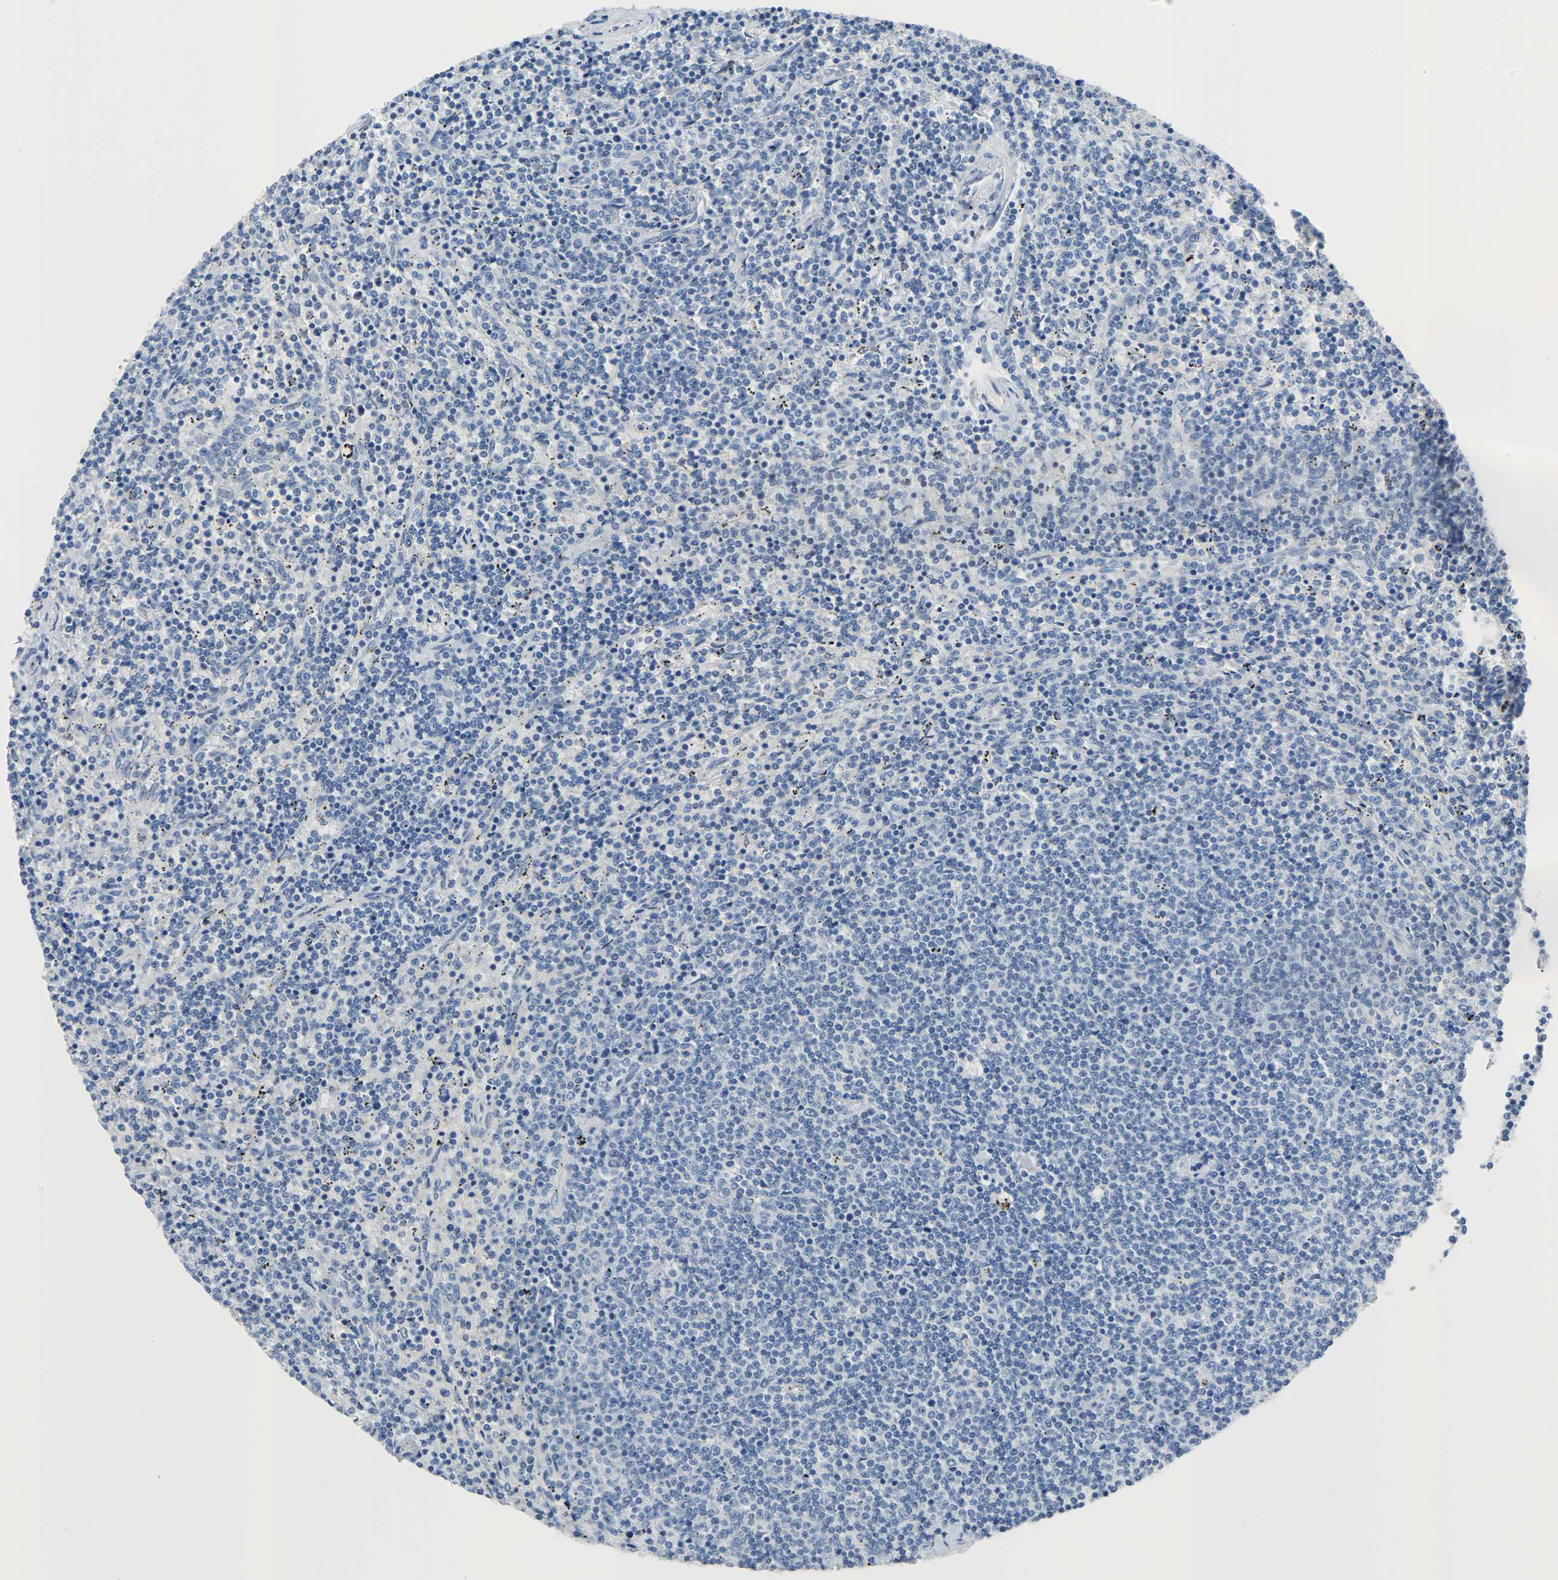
{"staining": {"intensity": "negative", "quantity": "none", "location": "none"}, "tissue": "lymphoma", "cell_type": "Tumor cells", "image_type": "cancer", "snomed": [{"axis": "morphology", "description": "Malignant lymphoma, non-Hodgkin's type, Low grade"}, {"axis": "topography", "description": "Spleen"}], "caption": "Micrograph shows no protein expression in tumor cells of malignant lymphoma, non-Hodgkin's type (low-grade) tissue.", "gene": "CA3", "patient": {"sex": "female", "age": 50}}